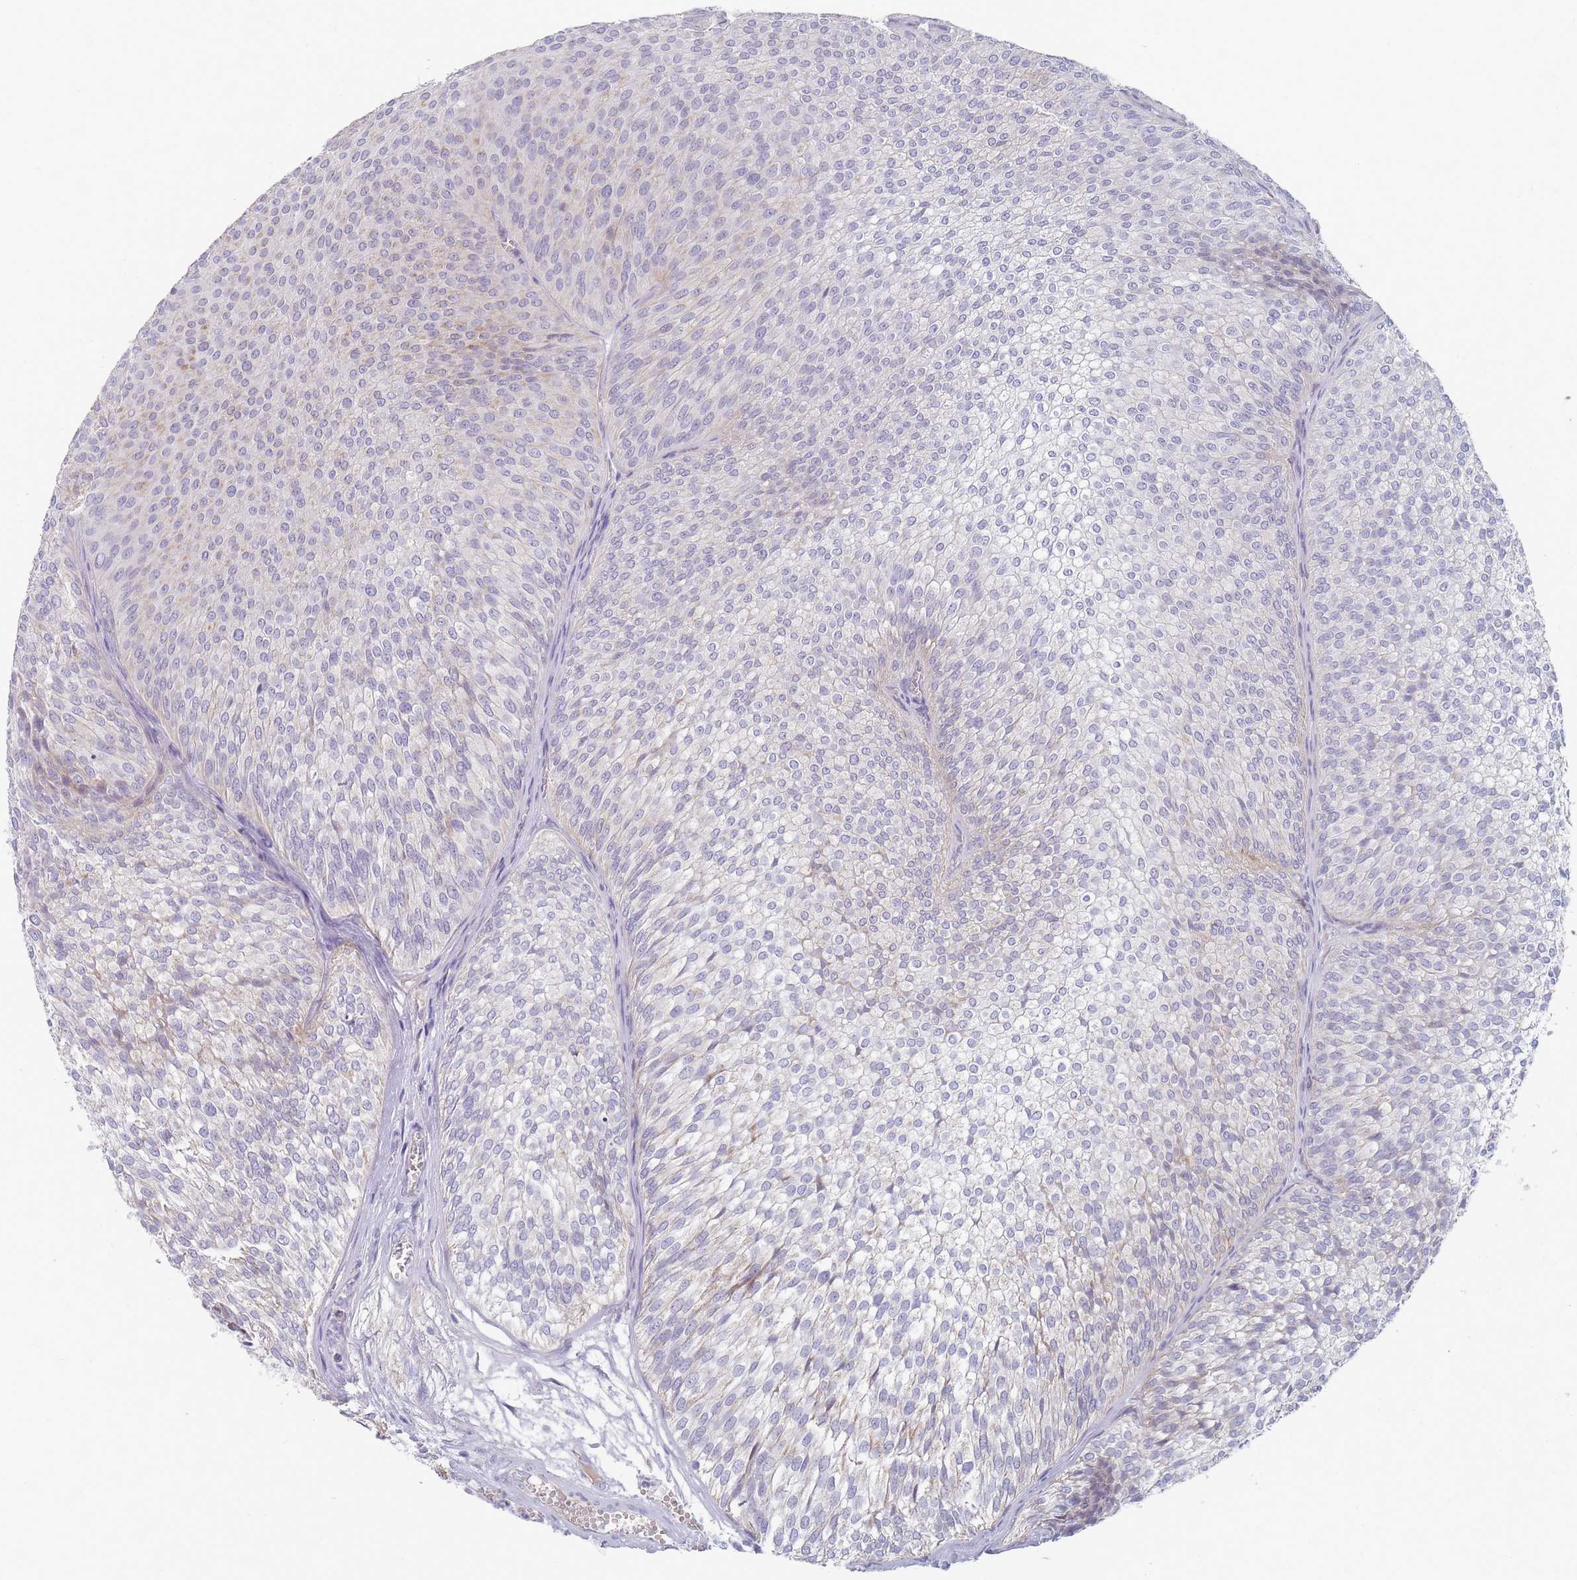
{"staining": {"intensity": "weak", "quantity": "<25%", "location": "cytoplasmic/membranous"}, "tissue": "urothelial cancer", "cell_type": "Tumor cells", "image_type": "cancer", "snomed": [{"axis": "morphology", "description": "Urothelial carcinoma, Low grade"}, {"axis": "topography", "description": "Urinary bladder"}], "caption": "Low-grade urothelial carcinoma was stained to show a protein in brown. There is no significant positivity in tumor cells.", "gene": "MRPS14", "patient": {"sex": "male", "age": 91}}